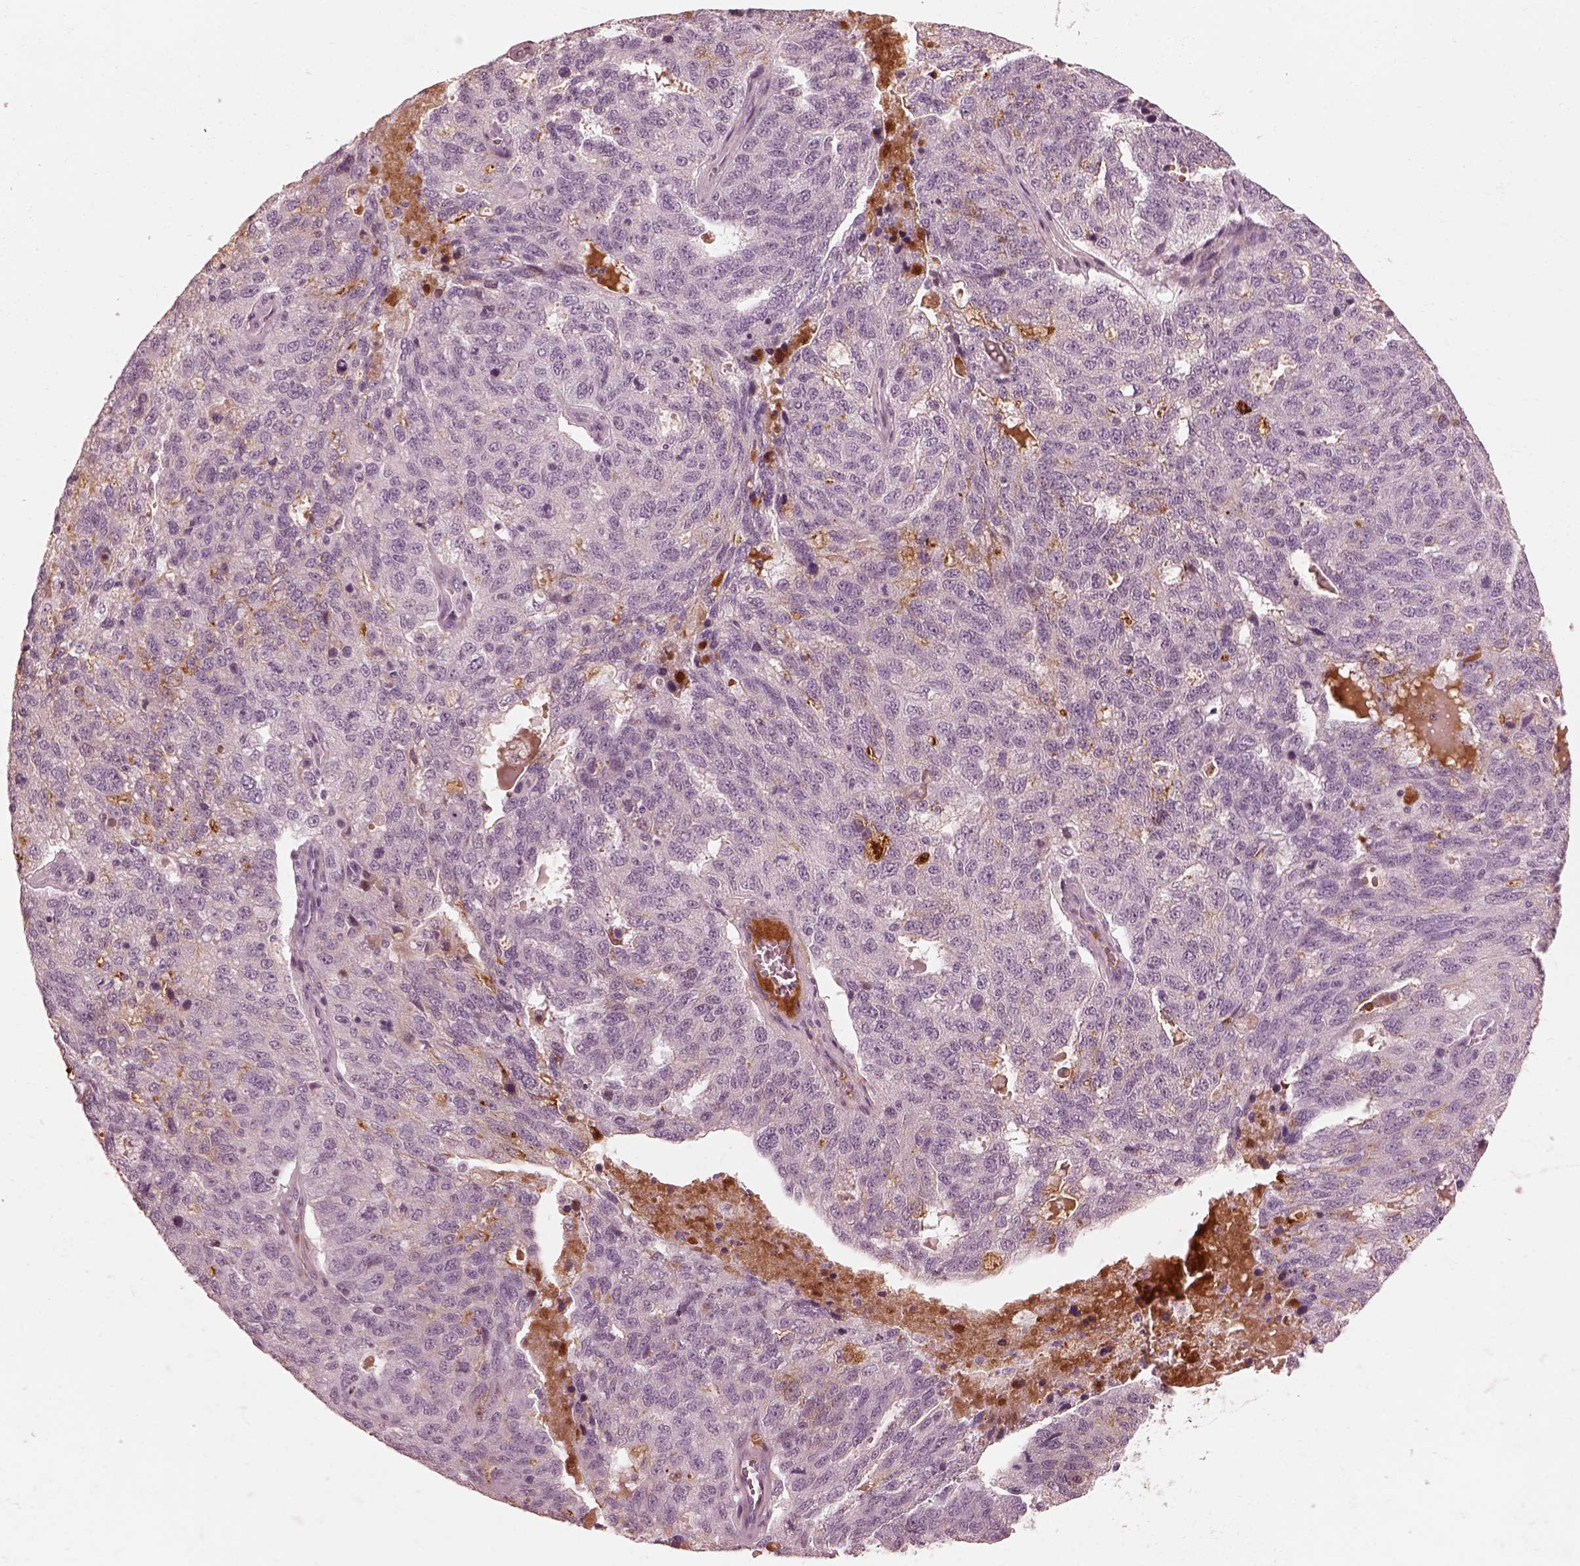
{"staining": {"intensity": "negative", "quantity": "none", "location": "none"}, "tissue": "ovarian cancer", "cell_type": "Tumor cells", "image_type": "cancer", "snomed": [{"axis": "morphology", "description": "Cystadenocarcinoma, serous, NOS"}, {"axis": "topography", "description": "Ovary"}], "caption": "Immunohistochemistry (IHC) image of human serous cystadenocarcinoma (ovarian) stained for a protein (brown), which reveals no staining in tumor cells.", "gene": "KCNA2", "patient": {"sex": "female", "age": 71}}